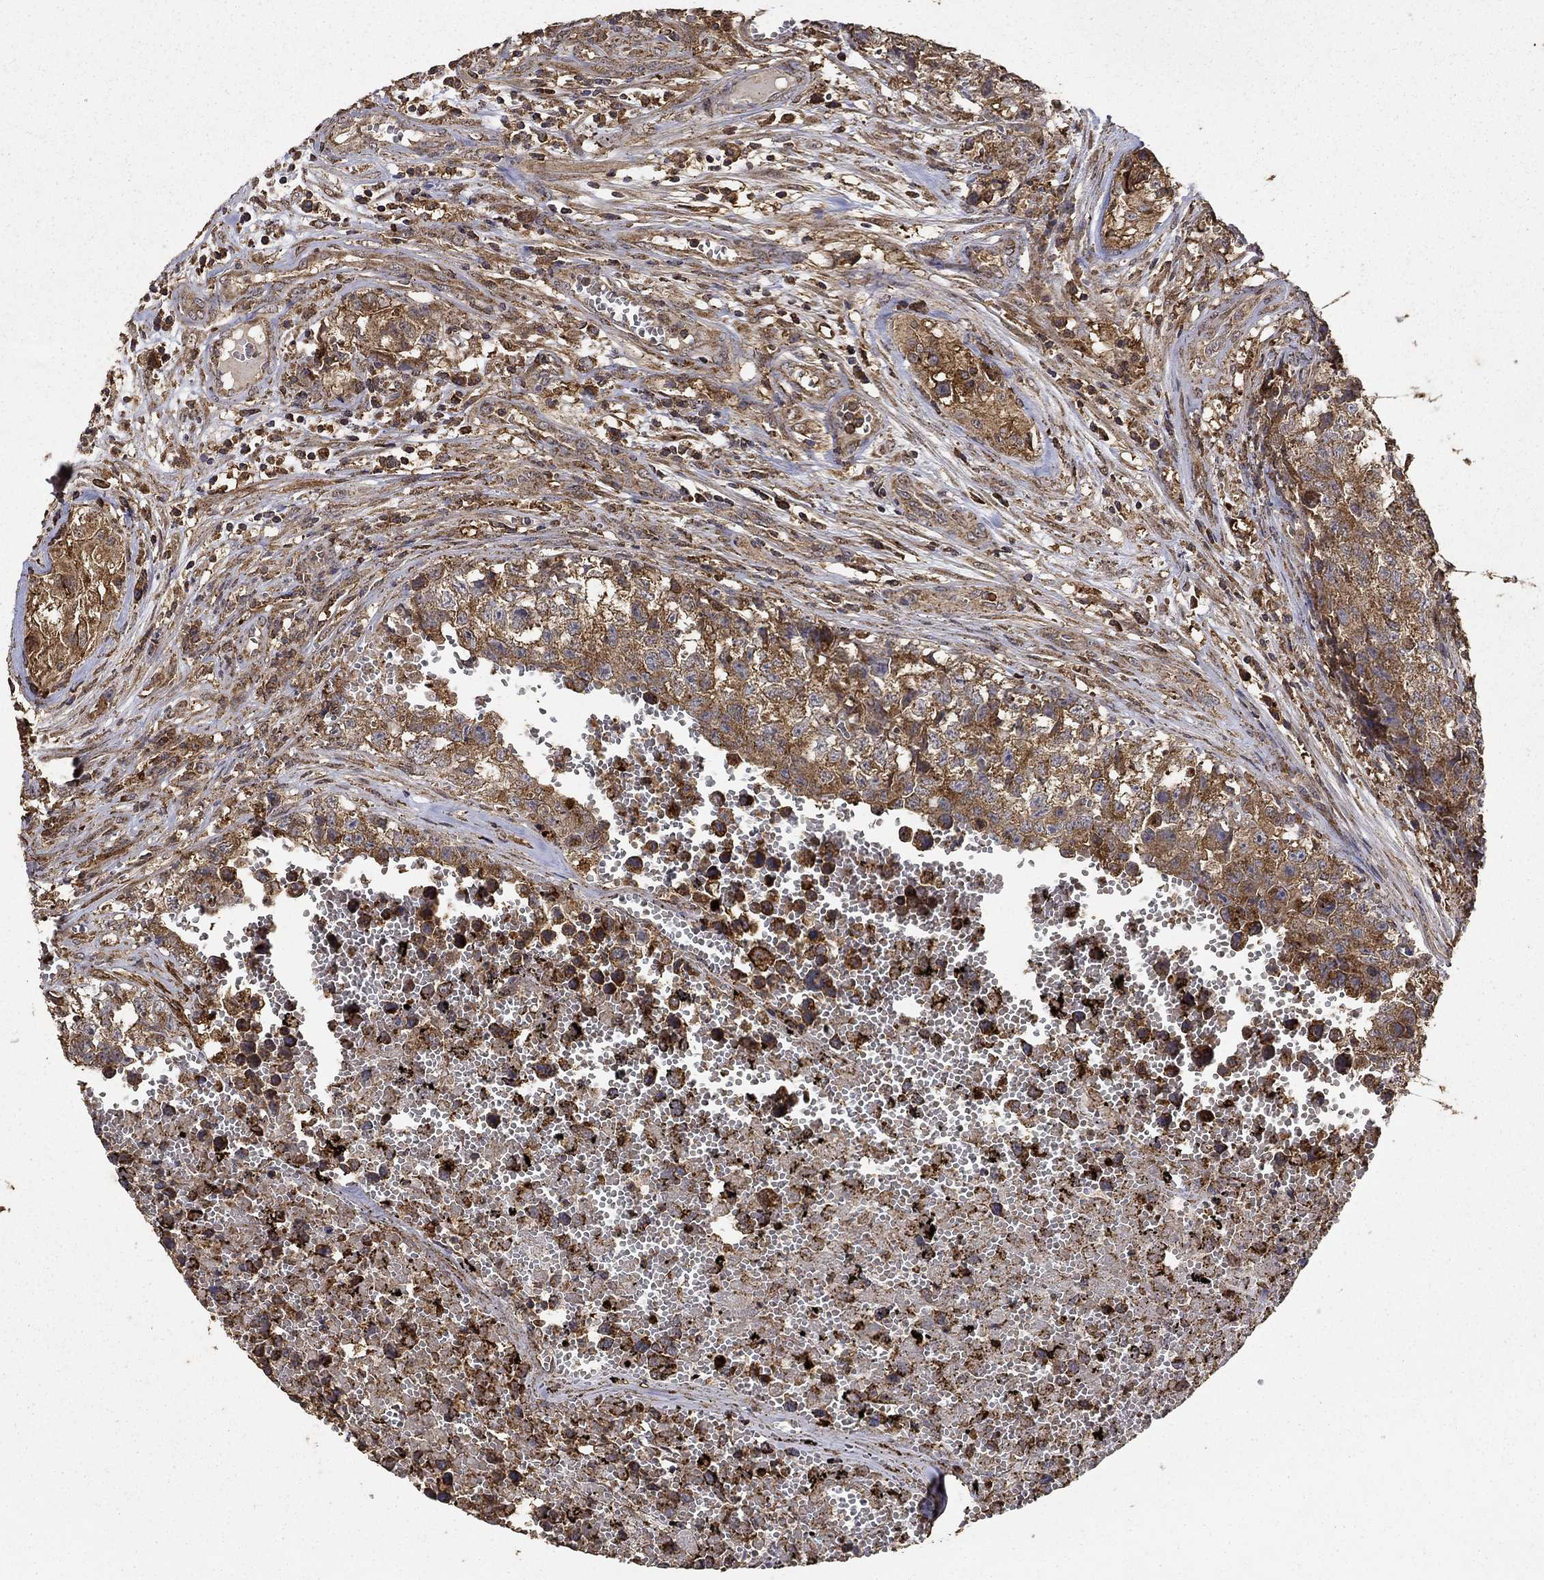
{"staining": {"intensity": "moderate", "quantity": ">75%", "location": "cytoplasmic/membranous"}, "tissue": "testis cancer", "cell_type": "Tumor cells", "image_type": "cancer", "snomed": [{"axis": "morphology", "description": "Seminoma, NOS"}, {"axis": "morphology", "description": "Carcinoma, Embryonal, NOS"}, {"axis": "topography", "description": "Testis"}], "caption": "Immunohistochemical staining of testis seminoma reveals medium levels of moderate cytoplasmic/membranous protein expression in approximately >75% of tumor cells. The protein is stained brown, and the nuclei are stained in blue (DAB (3,3'-diaminobenzidine) IHC with brightfield microscopy, high magnification).", "gene": "IFRD1", "patient": {"sex": "male", "age": 22}}